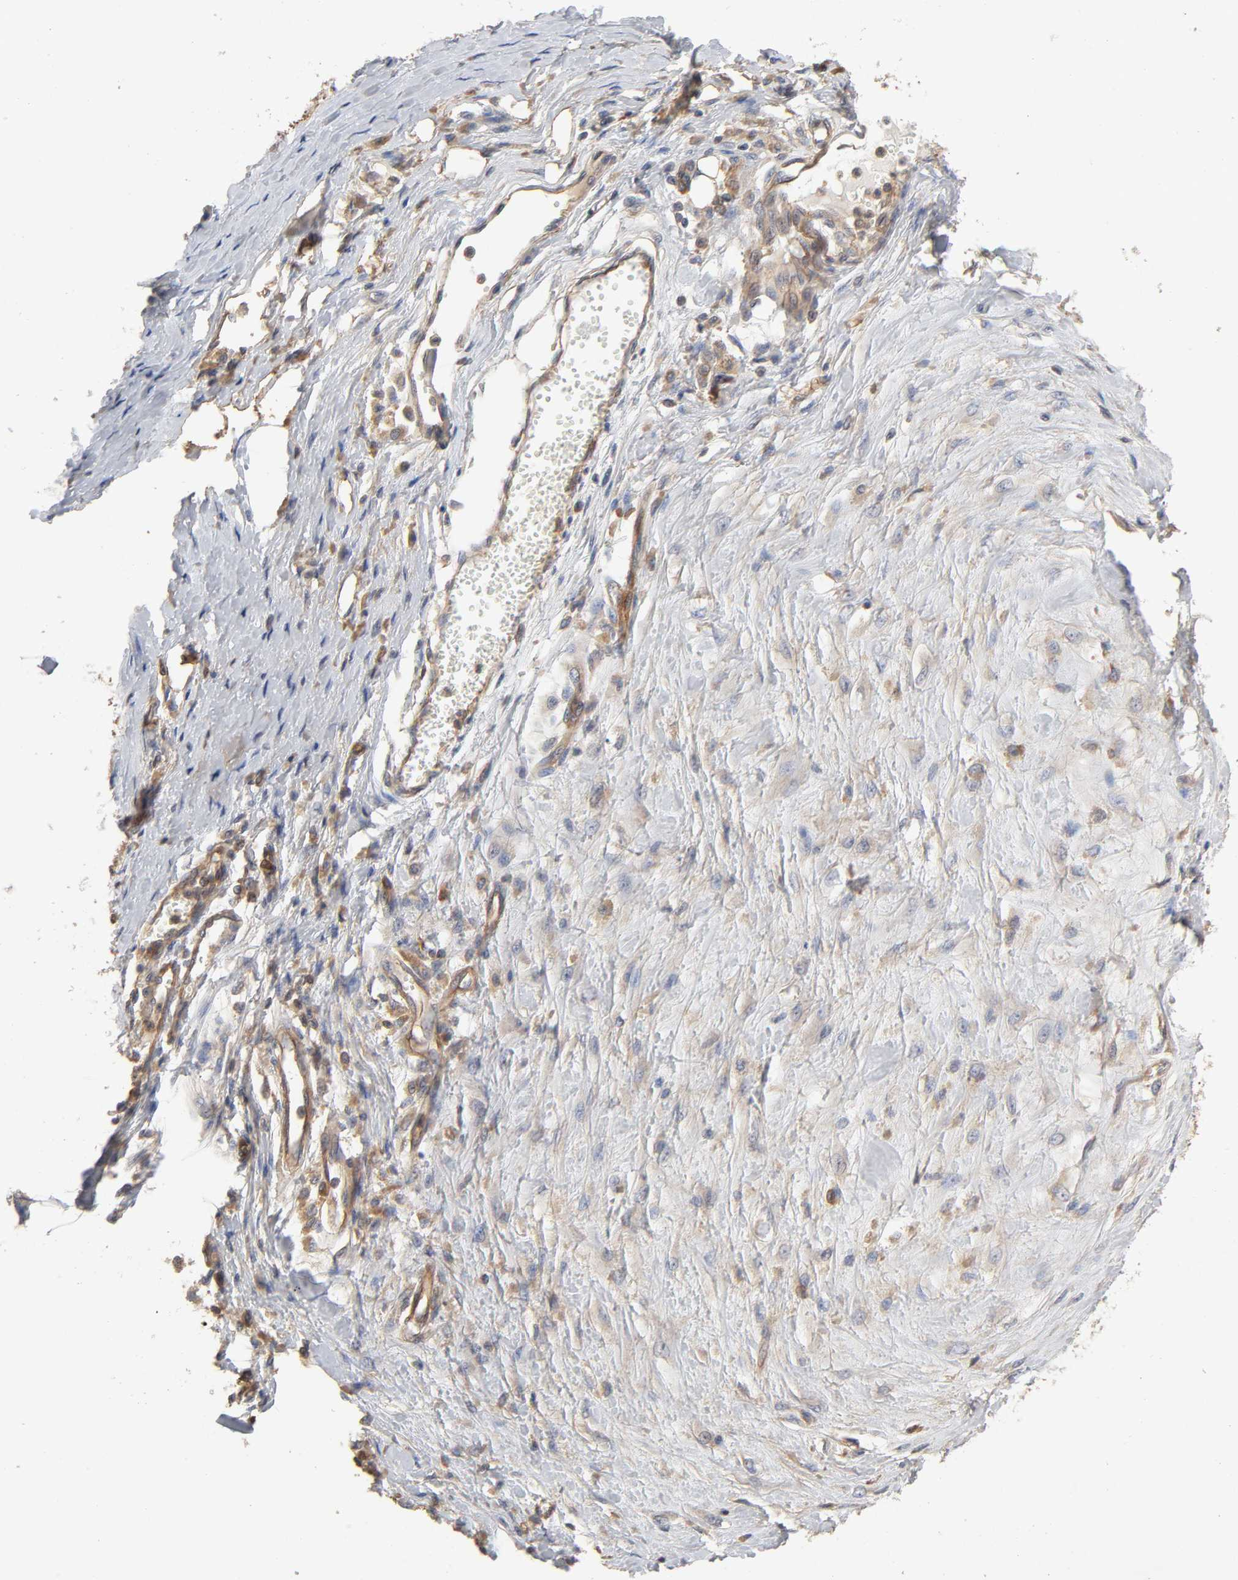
{"staining": {"intensity": "moderate", "quantity": ">75%", "location": "cytoplasmic/membranous"}, "tissue": "melanoma", "cell_type": "Tumor cells", "image_type": "cancer", "snomed": [{"axis": "morphology", "description": "Malignant melanoma, Metastatic site"}, {"axis": "topography", "description": "Lymph node"}], "caption": "Malignant melanoma (metastatic site) stained with a brown dye displays moderate cytoplasmic/membranous positive positivity in approximately >75% of tumor cells.", "gene": "LAMTOR2", "patient": {"sex": "male", "age": 59}}